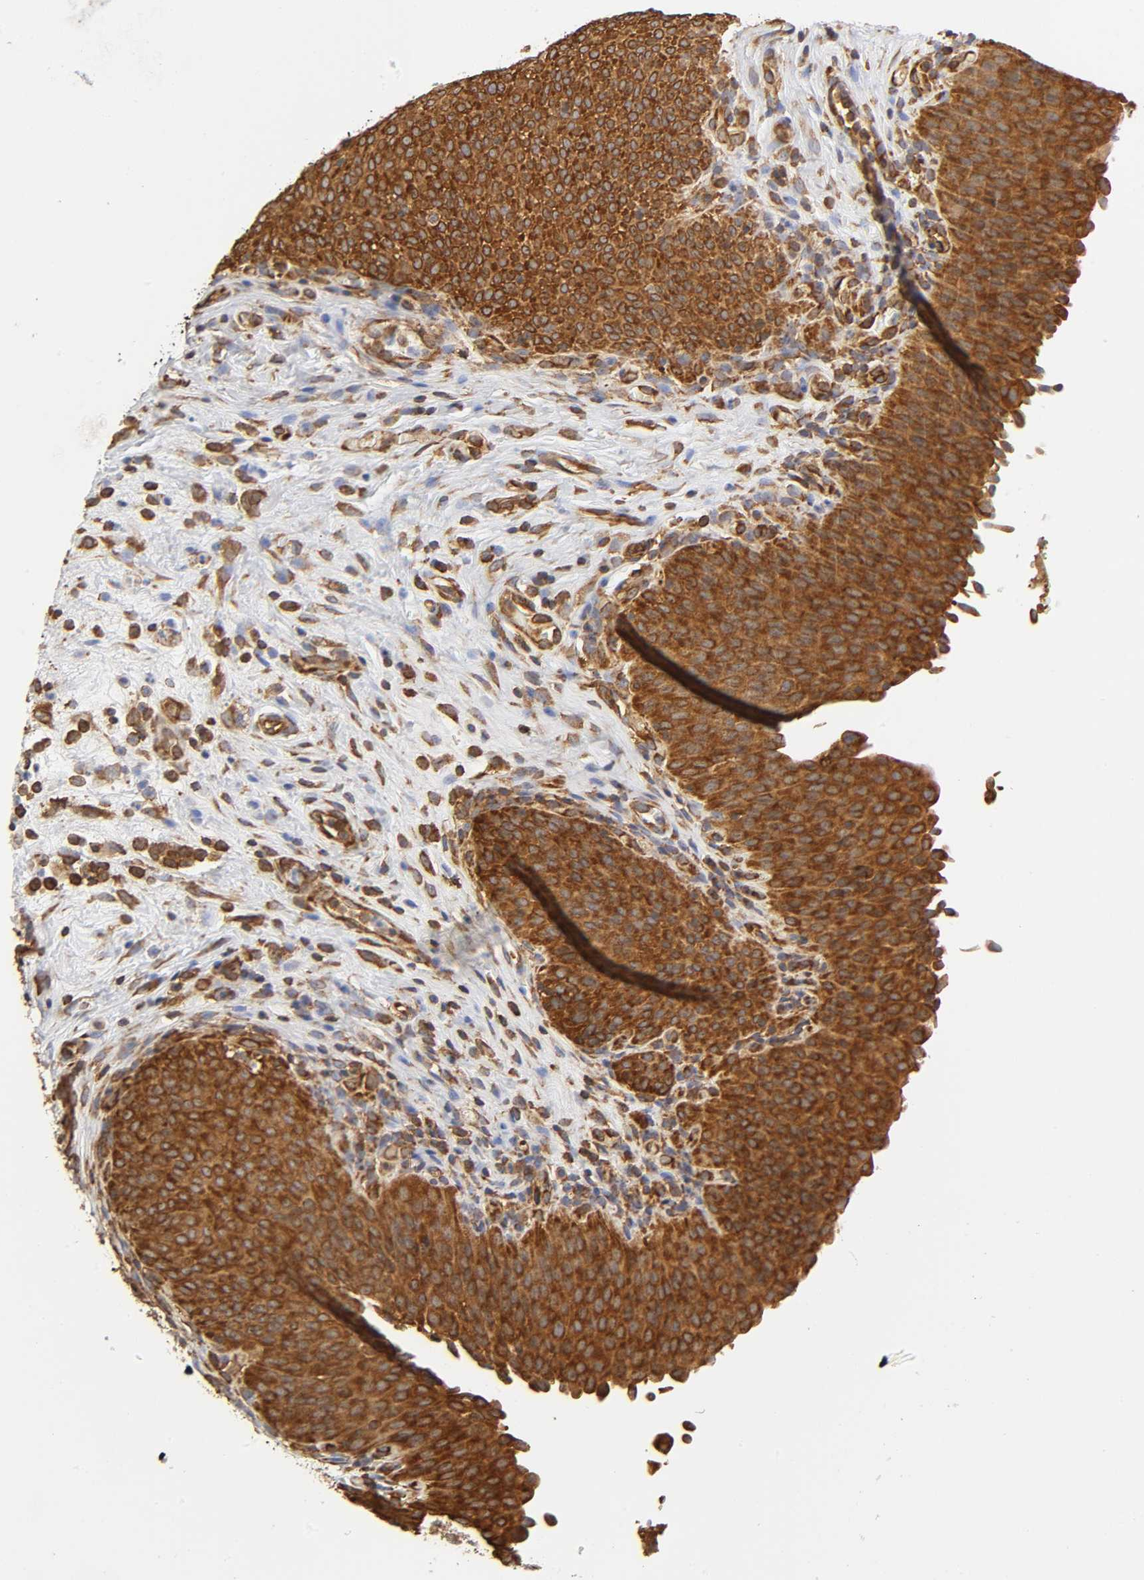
{"staining": {"intensity": "strong", "quantity": ">75%", "location": "cytoplasmic/membranous"}, "tissue": "urinary bladder", "cell_type": "Urothelial cells", "image_type": "normal", "snomed": [{"axis": "morphology", "description": "Normal tissue, NOS"}, {"axis": "morphology", "description": "Dysplasia, NOS"}, {"axis": "topography", "description": "Urinary bladder"}], "caption": "Immunohistochemical staining of unremarkable human urinary bladder displays strong cytoplasmic/membranous protein expression in approximately >75% of urothelial cells.", "gene": "RPL14", "patient": {"sex": "male", "age": 35}}